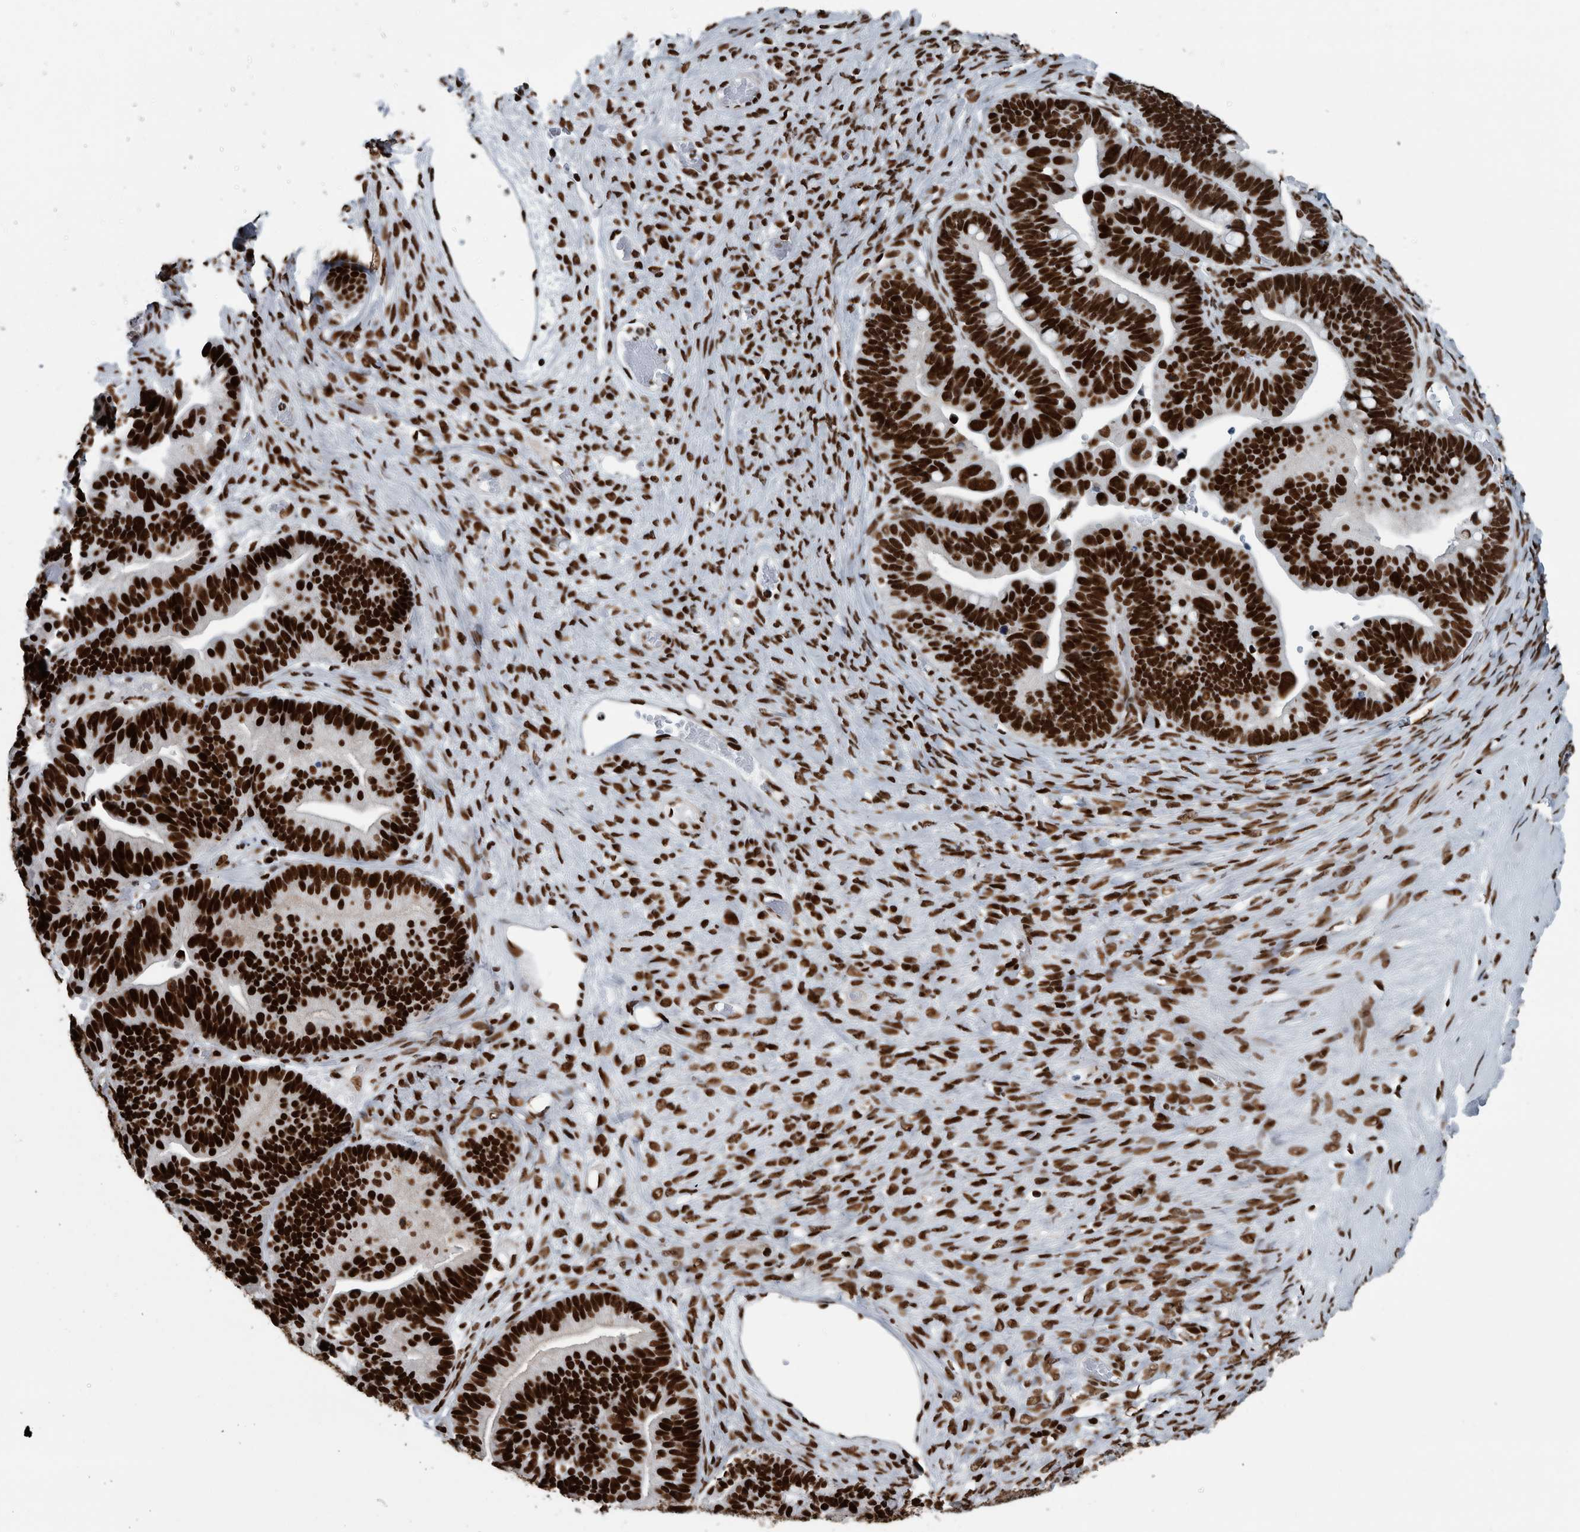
{"staining": {"intensity": "strong", "quantity": ">75%", "location": "nuclear"}, "tissue": "ovarian cancer", "cell_type": "Tumor cells", "image_type": "cancer", "snomed": [{"axis": "morphology", "description": "Cystadenocarcinoma, serous, NOS"}, {"axis": "topography", "description": "Ovary"}], "caption": "Brown immunohistochemical staining in human ovarian serous cystadenocarcinoma reveals strong nuclear positivity in about >75% of tumor cells.", "gene": "DNMT3A", "patient": {"sex": "female", "age": 56}}